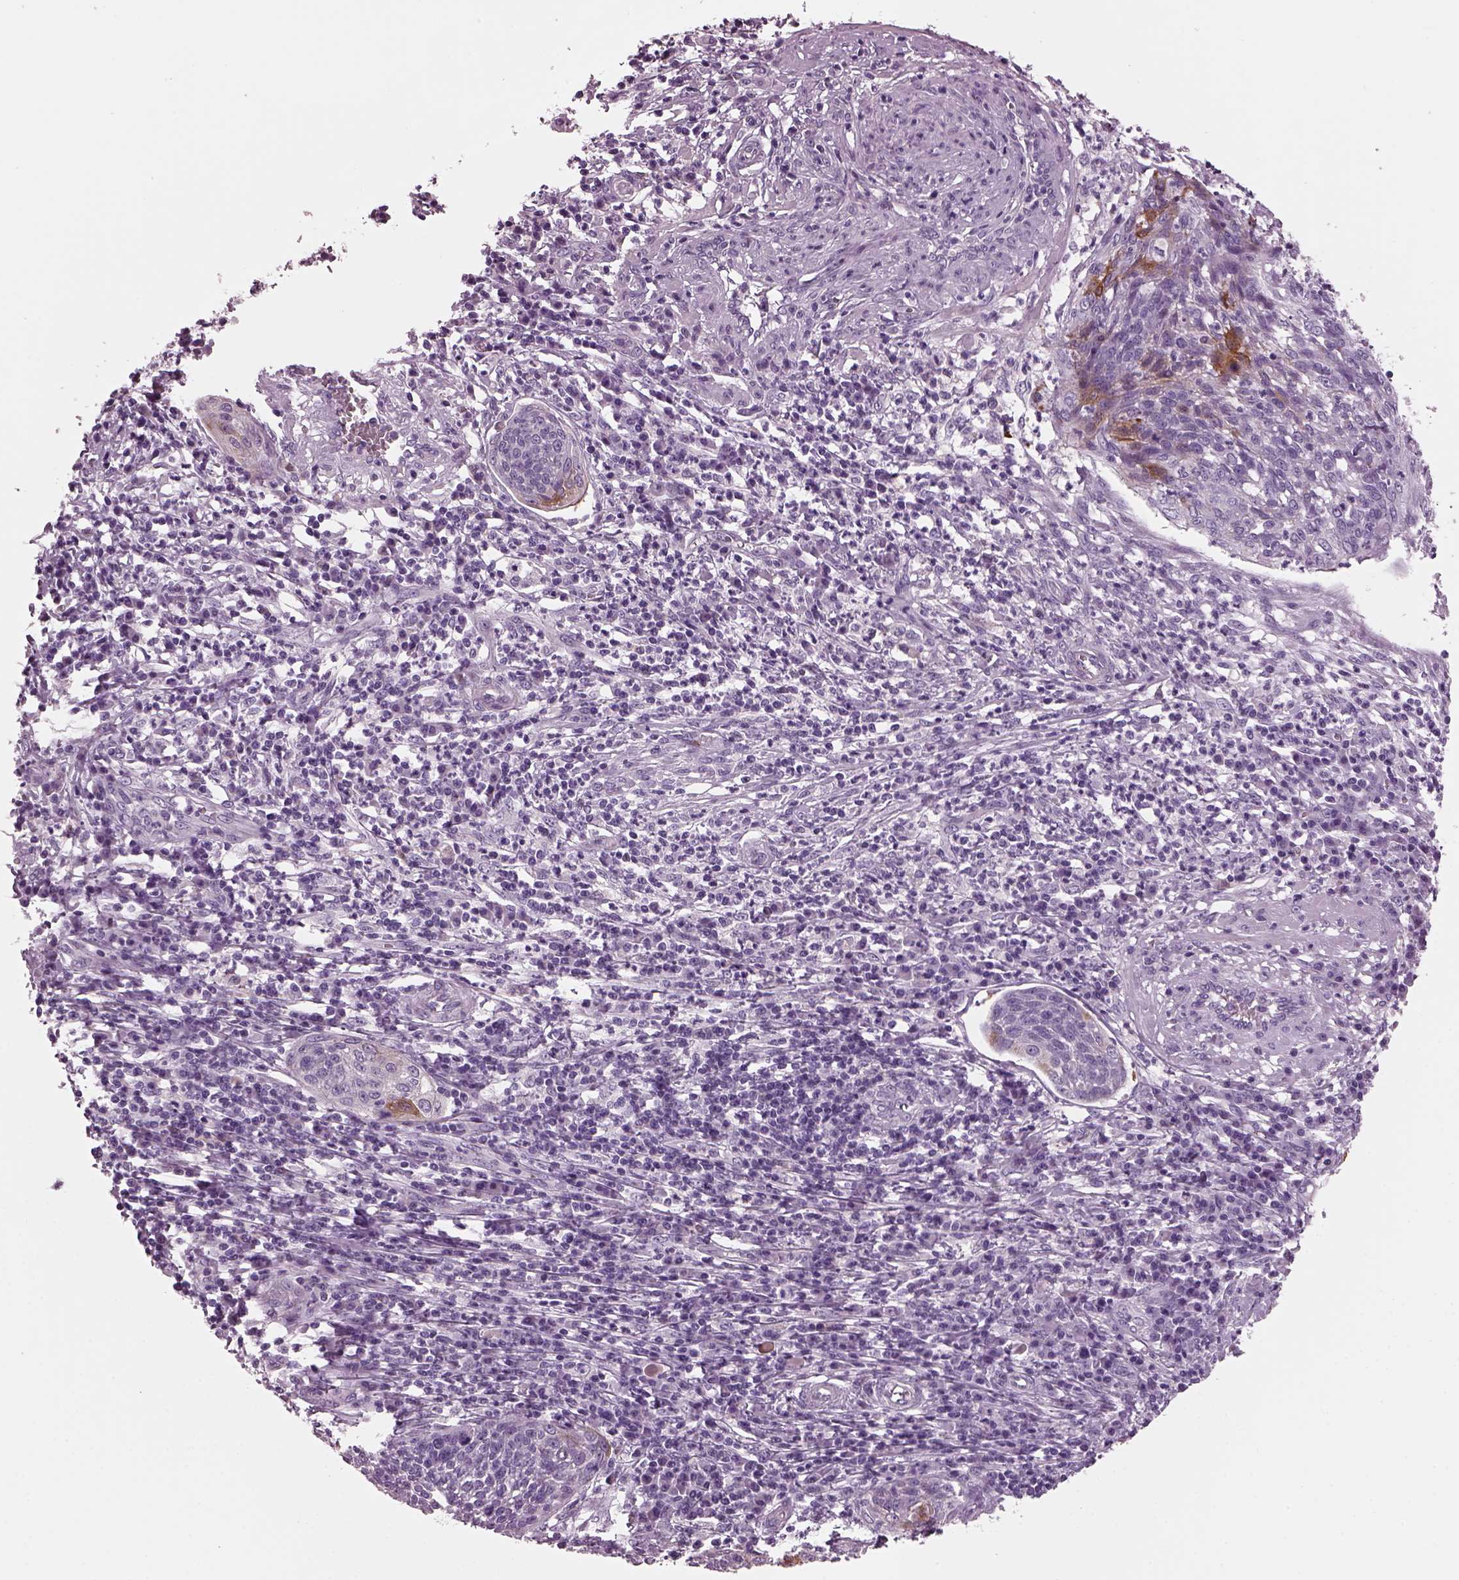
{"staining": {"intensity": "negative", "quantity": "none", "location": "none"}, "tissue": "cervical cancer", "cell_type": "Tumor cells", "image_type": "cancer", "snomed": [{"axis": "morphology", "description": "Squamous cell carcinoma, NOS"}, {"axis": "topography", "description": "Cervix"}], "caption": "This is a photomicrograph of immunohistochemistry (IHC) staining of cervical cancer (squamous cell carcinoma), which shows no staining in tumor cells.", "gene": "PRR9", "patient": {"sex": "female", "age": 34}}